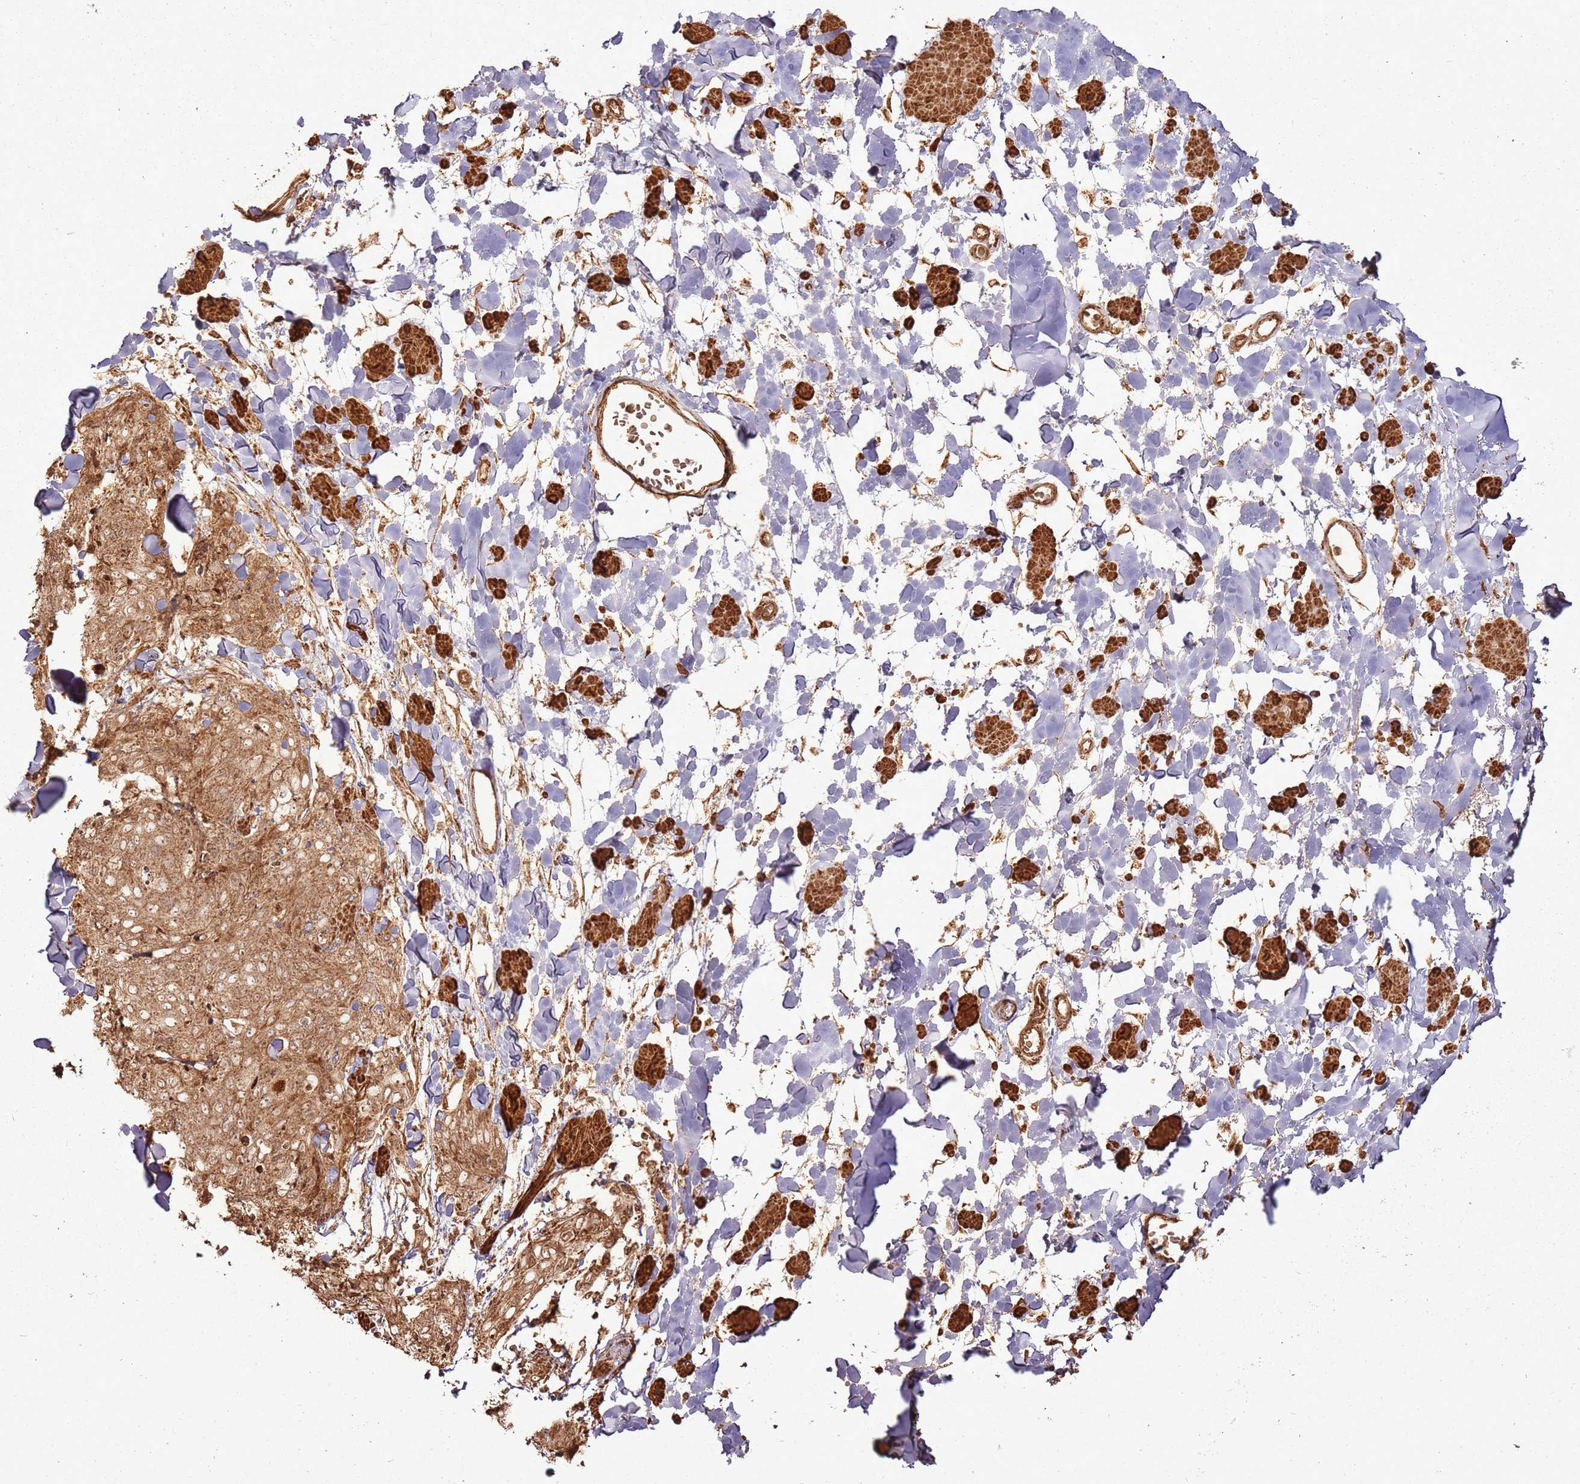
{"staining": {"intensity": "moderate", "quantity": ">75%", "location": "cytoplasmic/membranous"}, "tissue": "skin cancer", "cell_type": "Tumor cells", "image_type": "cancer", "snomed": [{"axis": "morphology", "description": "Squamous cell carcinoma, NOS"}, {"axis": "topography", "description": "Skin"}, {"axis": "topography", "description": "Vulva"}], "caption": "Tumor cells demonstrate medium levels of moderate cytoplasmic/membranous positivity in about >75% of cells in skin cancer (squamous cell carcinoma).", "gene": "MRPS6", "patient": {"sex": "female", "age": 85}}